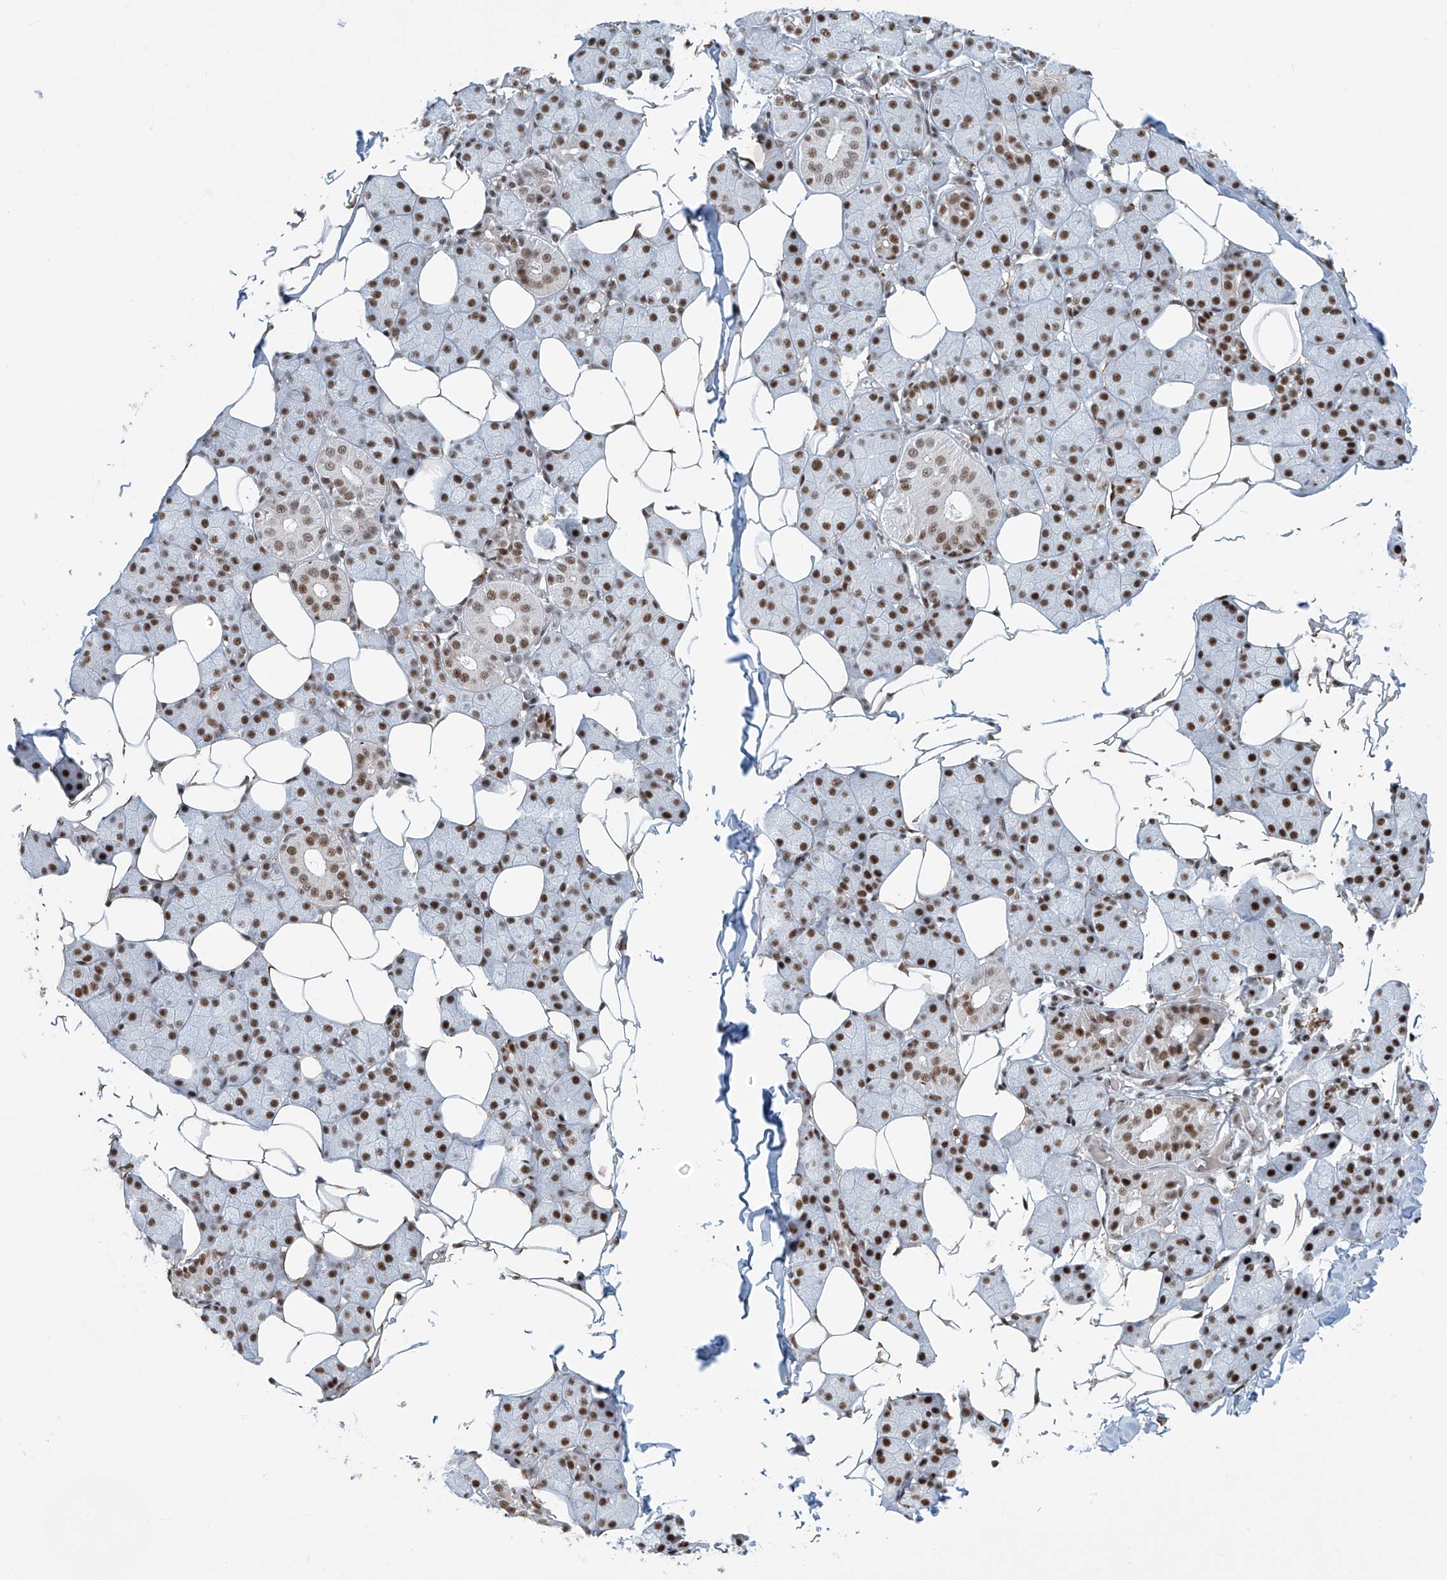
{"staining": {"intensity": "moderate", "quantity": "25%-75%", "location": "nuclear"}, "tissue": "salivary gland", "cell_type": "Glandular cells", "image_type": "normal", "snomed": [{"axis": "morphology", "description": "Normal tissue, NOS"}, {"axis": "topography", "description": "Salivary gland"}], "caption": "This photomicrograph shows immunohistochemistry (IHC) staining of normal human salivary gland, with medium moderate nuclear expression in approximately 25%-75% of glandular cells.", "gene": "ENSG00000257390", "patient": {"sex": "female", "age": 33}}